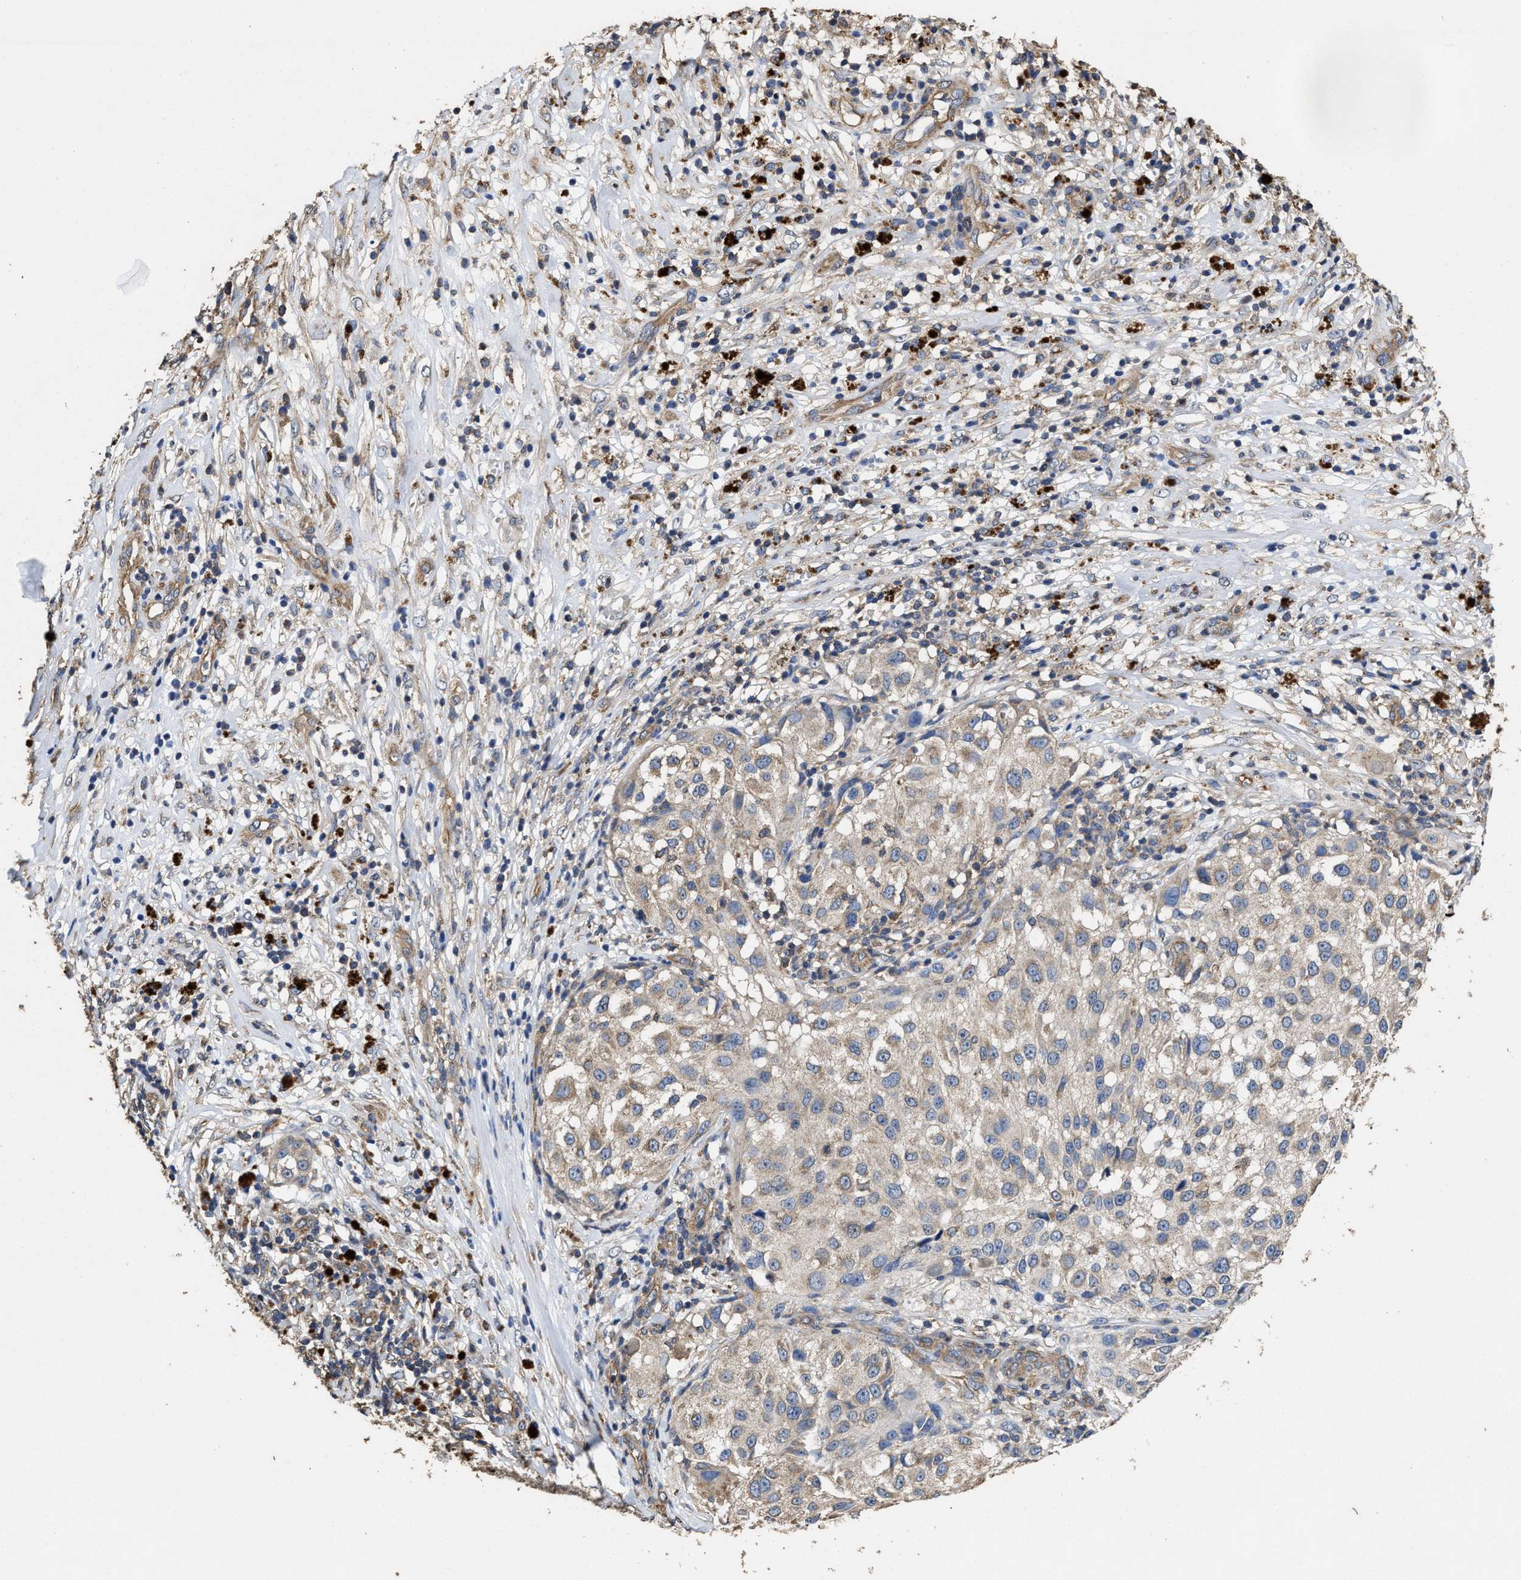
{"staining": {"intensity": "weak", "quantity": "25%-75%", "location": "cytoplasmic/membranous"}, "tissue": "melanoma", "cell_type": "Tumor cells", "image_type": "cancer", "snomed": [{"axis": "morphology", "description": "Necrosis, NOS"}, {"axis": "morphology", "description": "Malignant melanoma, NOS"}, {"axis": "topography", "description": "Skin"}], "caption": "Immunohistochemical staining of human malignant melanoma demonstrates low levels of weak cytoplasmic/membranous protein expression in approximately 25%-75% of tumor cells.", "gene": "SFXN4", "patient": {"sex": "female", "age": 87}}